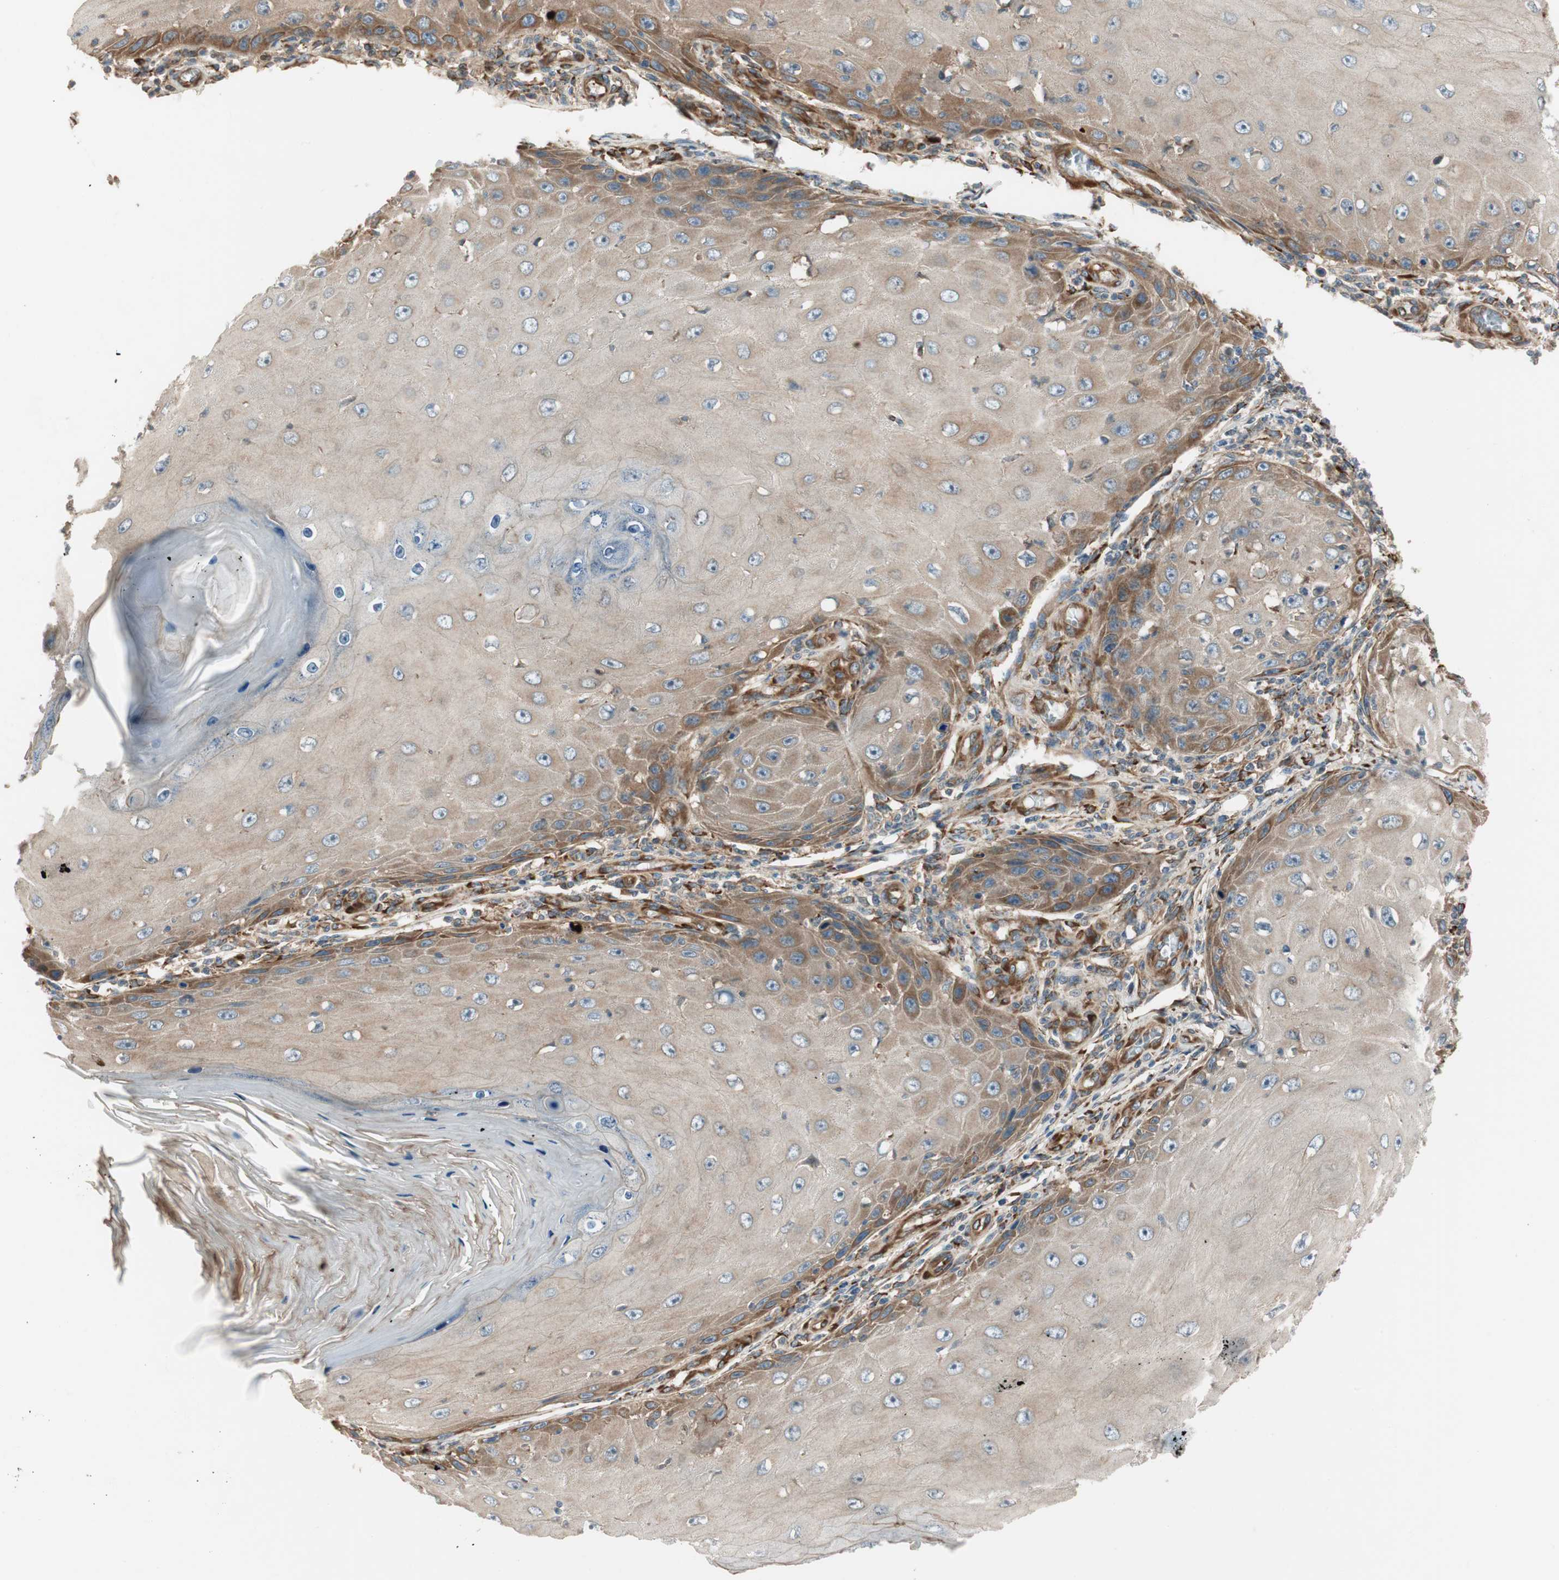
{"staining": {"intensity": "weak", "quantity": ">75%", "location": "cytoplasmic/membranous"}, "tissue": "skin cancer", "cell_type": "Tumor cells", "image_type": "cancer", "snomed": [{"axis": "morphology", "description": "Squamous cell carcinoma, NOS"}, {"axis": "topography", "description": "Skin"}], "caption": "Squamous cell carcinoma (skin) stained with a brown dye demonstrates weak cytoplasmic/membranous positive positivity in about >75% of tumor cells.", "gene": "PRKG1", "patient": {"sex": "female", "age": 73}}